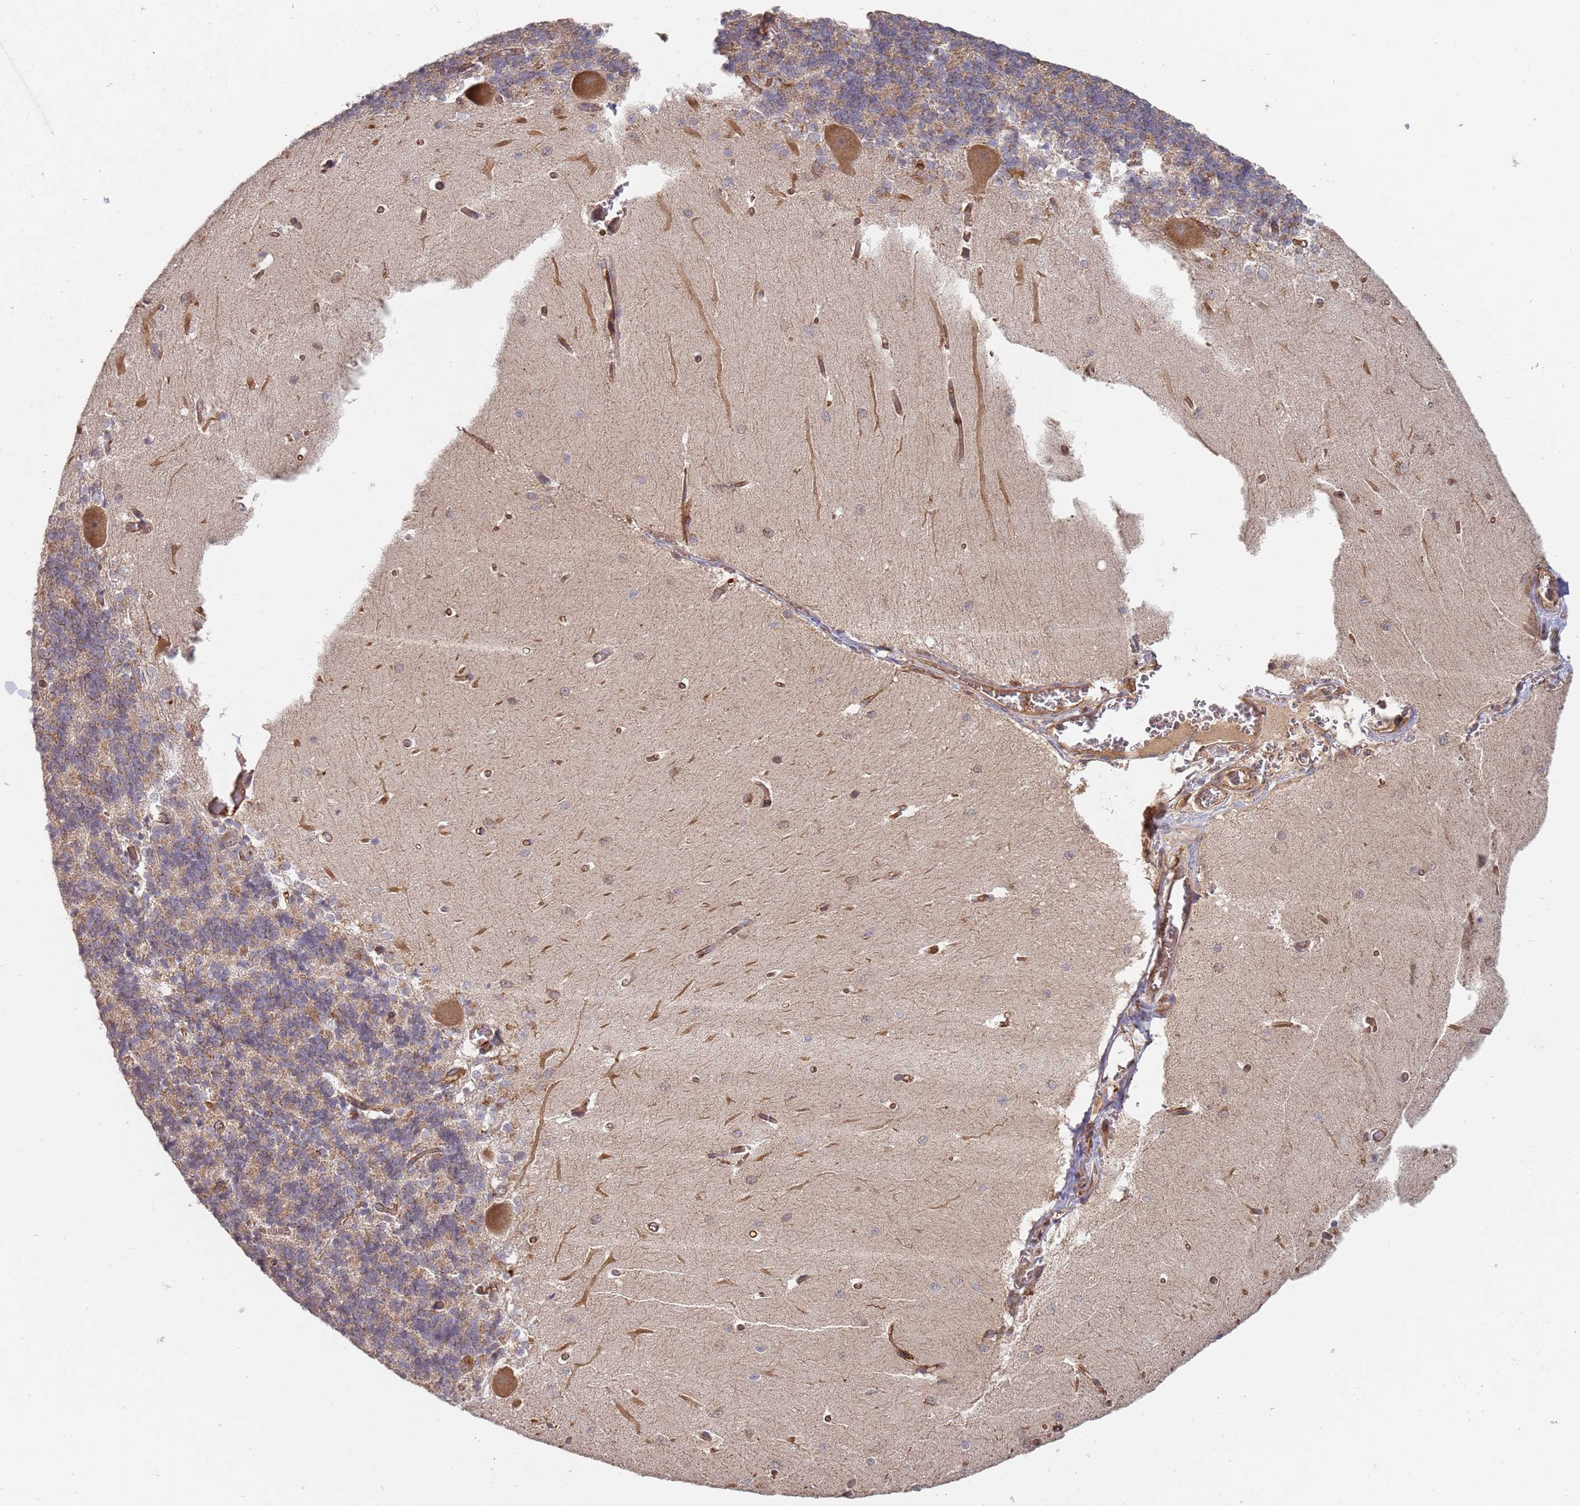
{"staining": {"intensity": "moderate", "quantity": "<25%", "location": "cytoplasmic/membranous"}, "tissue": "cerebellum", "cell_type": "Cells in granular layer", "image_type": "normal", "snomed": [{"axis": "morphology", "description": "Normal tissue, NOS"}, {"axis": "topography", "description": "Cerebellum"}], "caption": "This photomicrograph displays immunohistochemistry (IHC) staining of benign cerebellum, with low moderate cytoplasmic/membranous positivity in approximately <25% of cells in granular layer.", "gene": "ABCB6", "patient": {"sex": "male", "age": 37}}